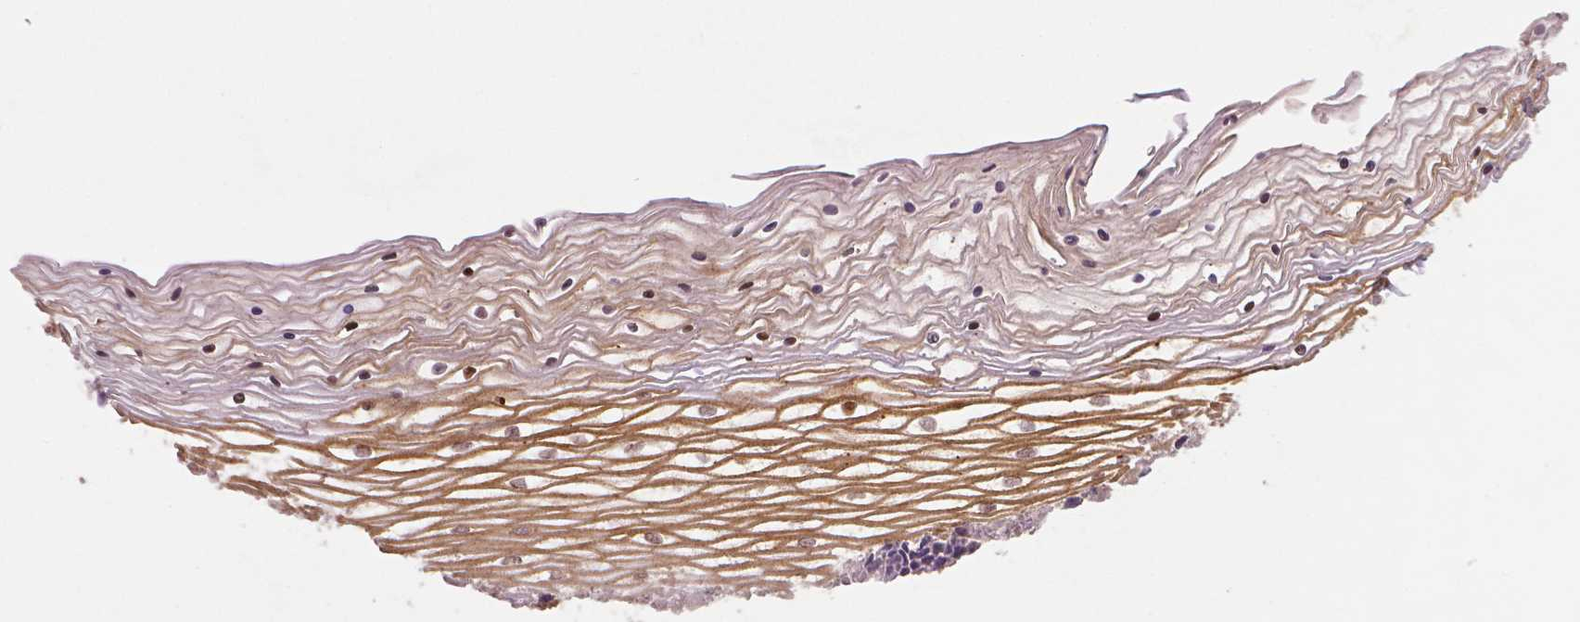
{"staining": {"intensity": "moderate", "quantity": "<25%", "location": "cytoplasmic/membranous,nuclear"}, "tissue": "vagina", "cell_type": "Squamous epithelial cells", "image_type": "normal", "snomed": [{"axis": "morphology", "description": "Normal tissue, NOS"}, {"axis": "topography", "description": "Vagina"}], "caption": "This is a micrograph of IHC staining of normal vagina, which shows moderate staining in the cytoplasmic/membranous,nuclear of squamous epithelial cells.", "gene": "CLBA1", "patient": {"sex": "female", "age": 45}}